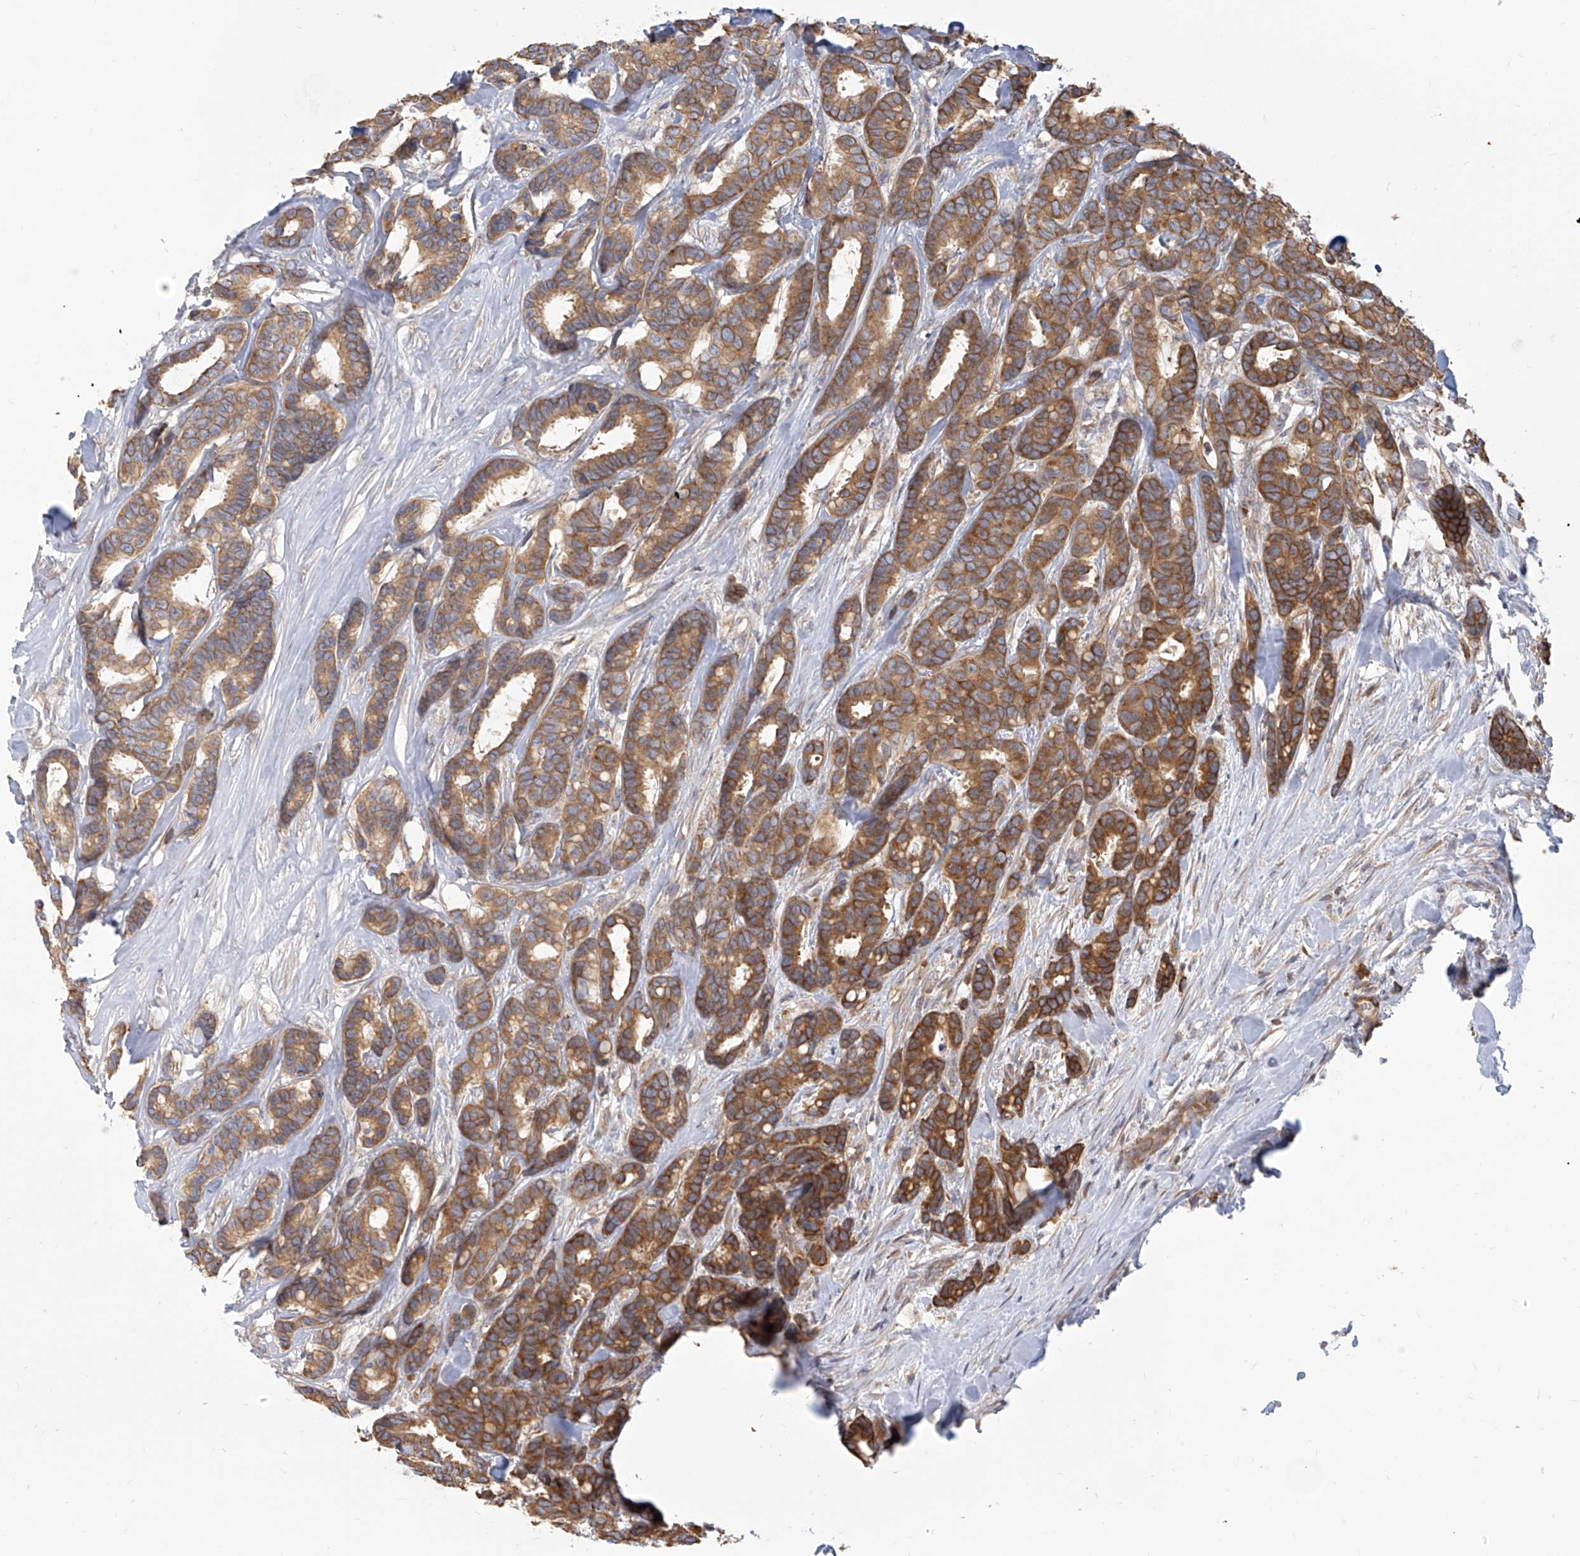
{"staining": {"intensity": "moderate", "quantity": ">75%", "location": "cytoplasmic/membranous"}, "tissue": "breast cancer", "cell_type": "Tumor cells", "image_type": "cancer", "snomed": [{"axis": "morphology", "description": "Duct carcinoma"}, {"axis": "topography", "description": "Breast"}], "caption": "Protein positivity by immunohistochemistry shows moderate cytoplasmic/membranous expression in about >75% of tumor cells in intraductal carcinoma (breast). (Brightfield microscopy of DAB IHC at high magnification).", "gene": "FAM83B", "patient": {"sex": "female", "age": 87}}